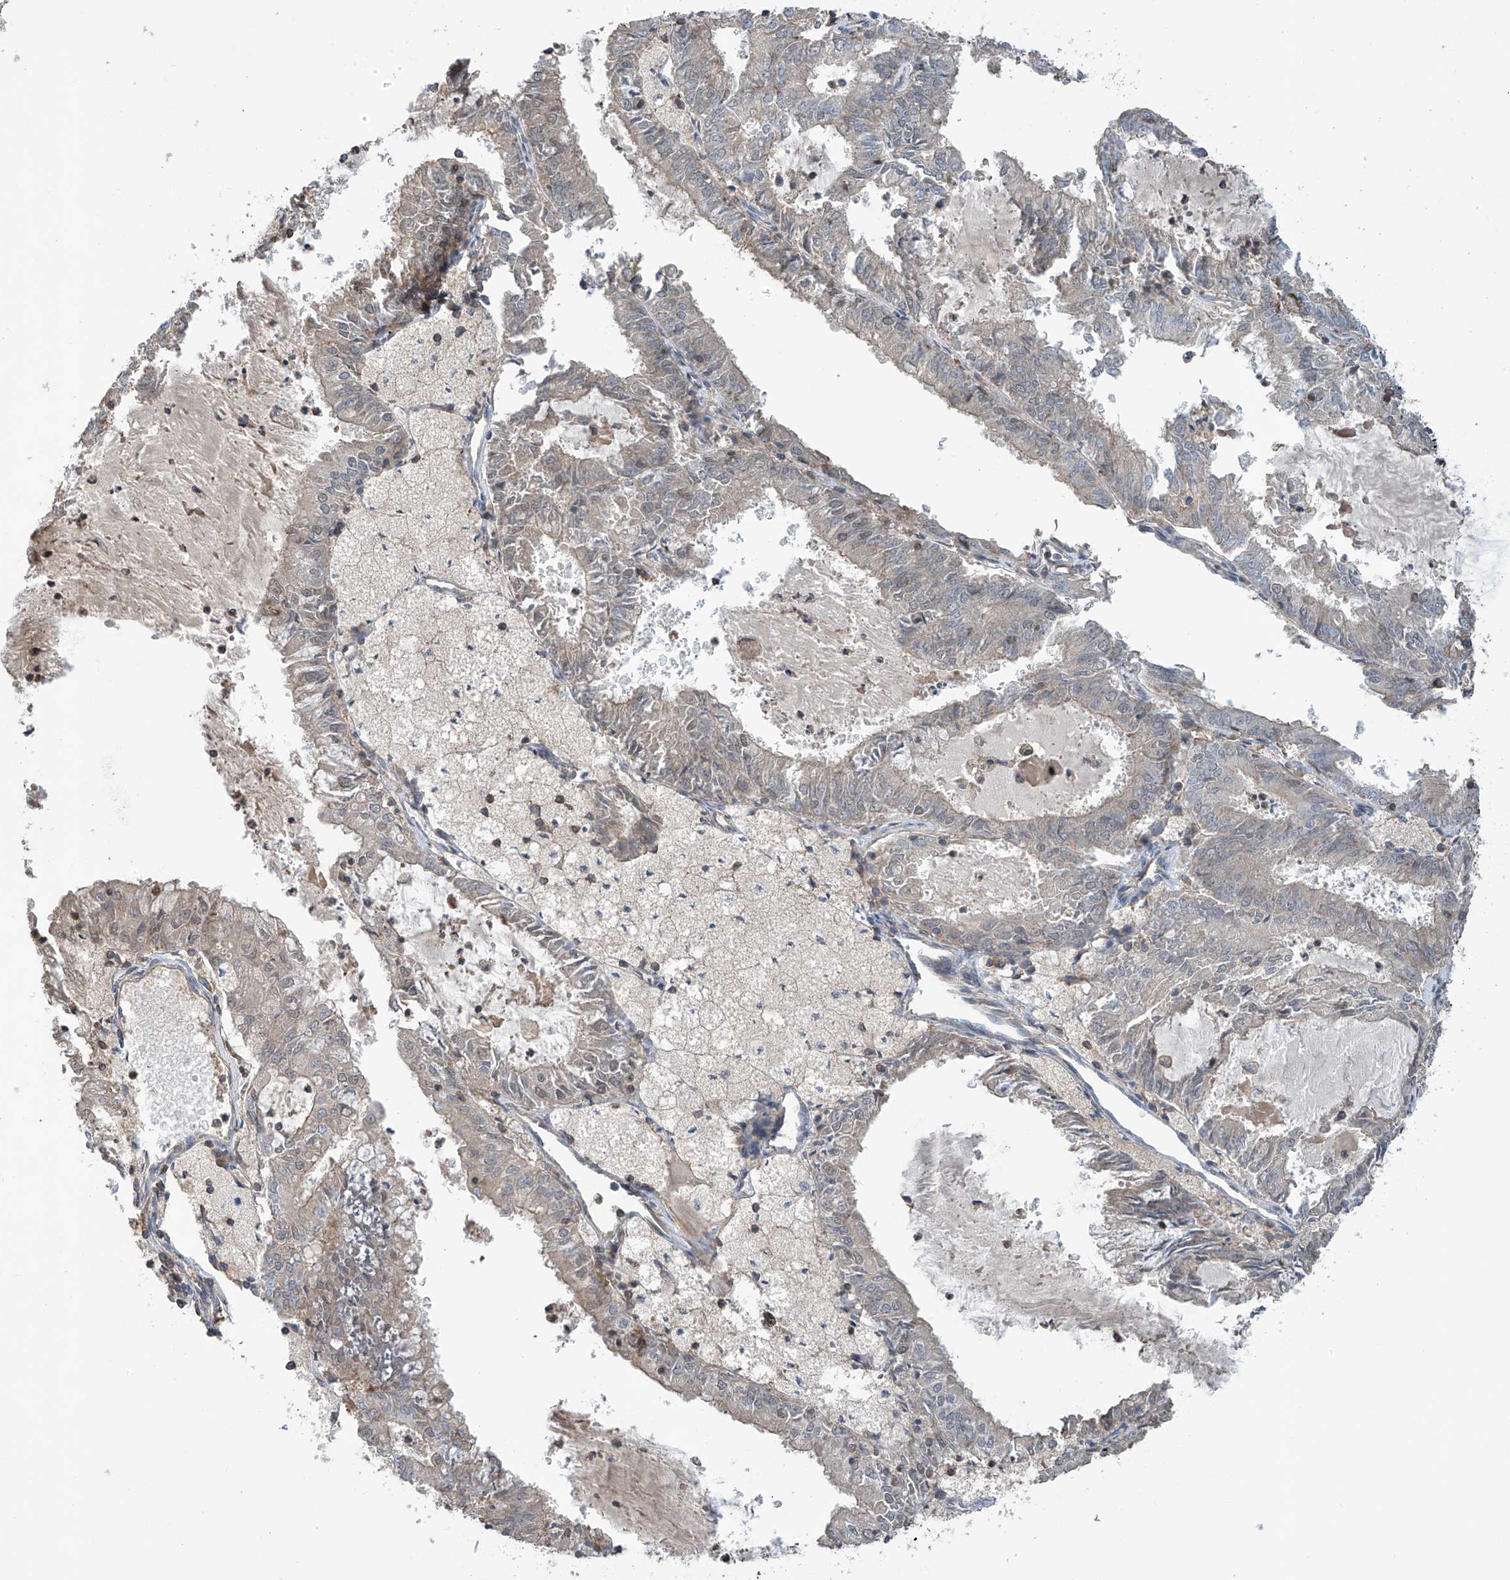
{"staining": {"intensity": "negative", "quantity": "none", "location": "none"}, "tissue": "endometrial cancer", "cell_type": "Tumor cells", "image_type": "cancer", "snomed": [{"axis": "morphology", "description": "Adenocarcinoma, NOS"}, {"axis": "topography", "description": "Endometrium"}], "caption": "Tumor cells are negative for brown protein staining in adenocarcinoma (endometrial).", "gene": "SLFN14", "patient": {"sex": "female", "age": 57}}